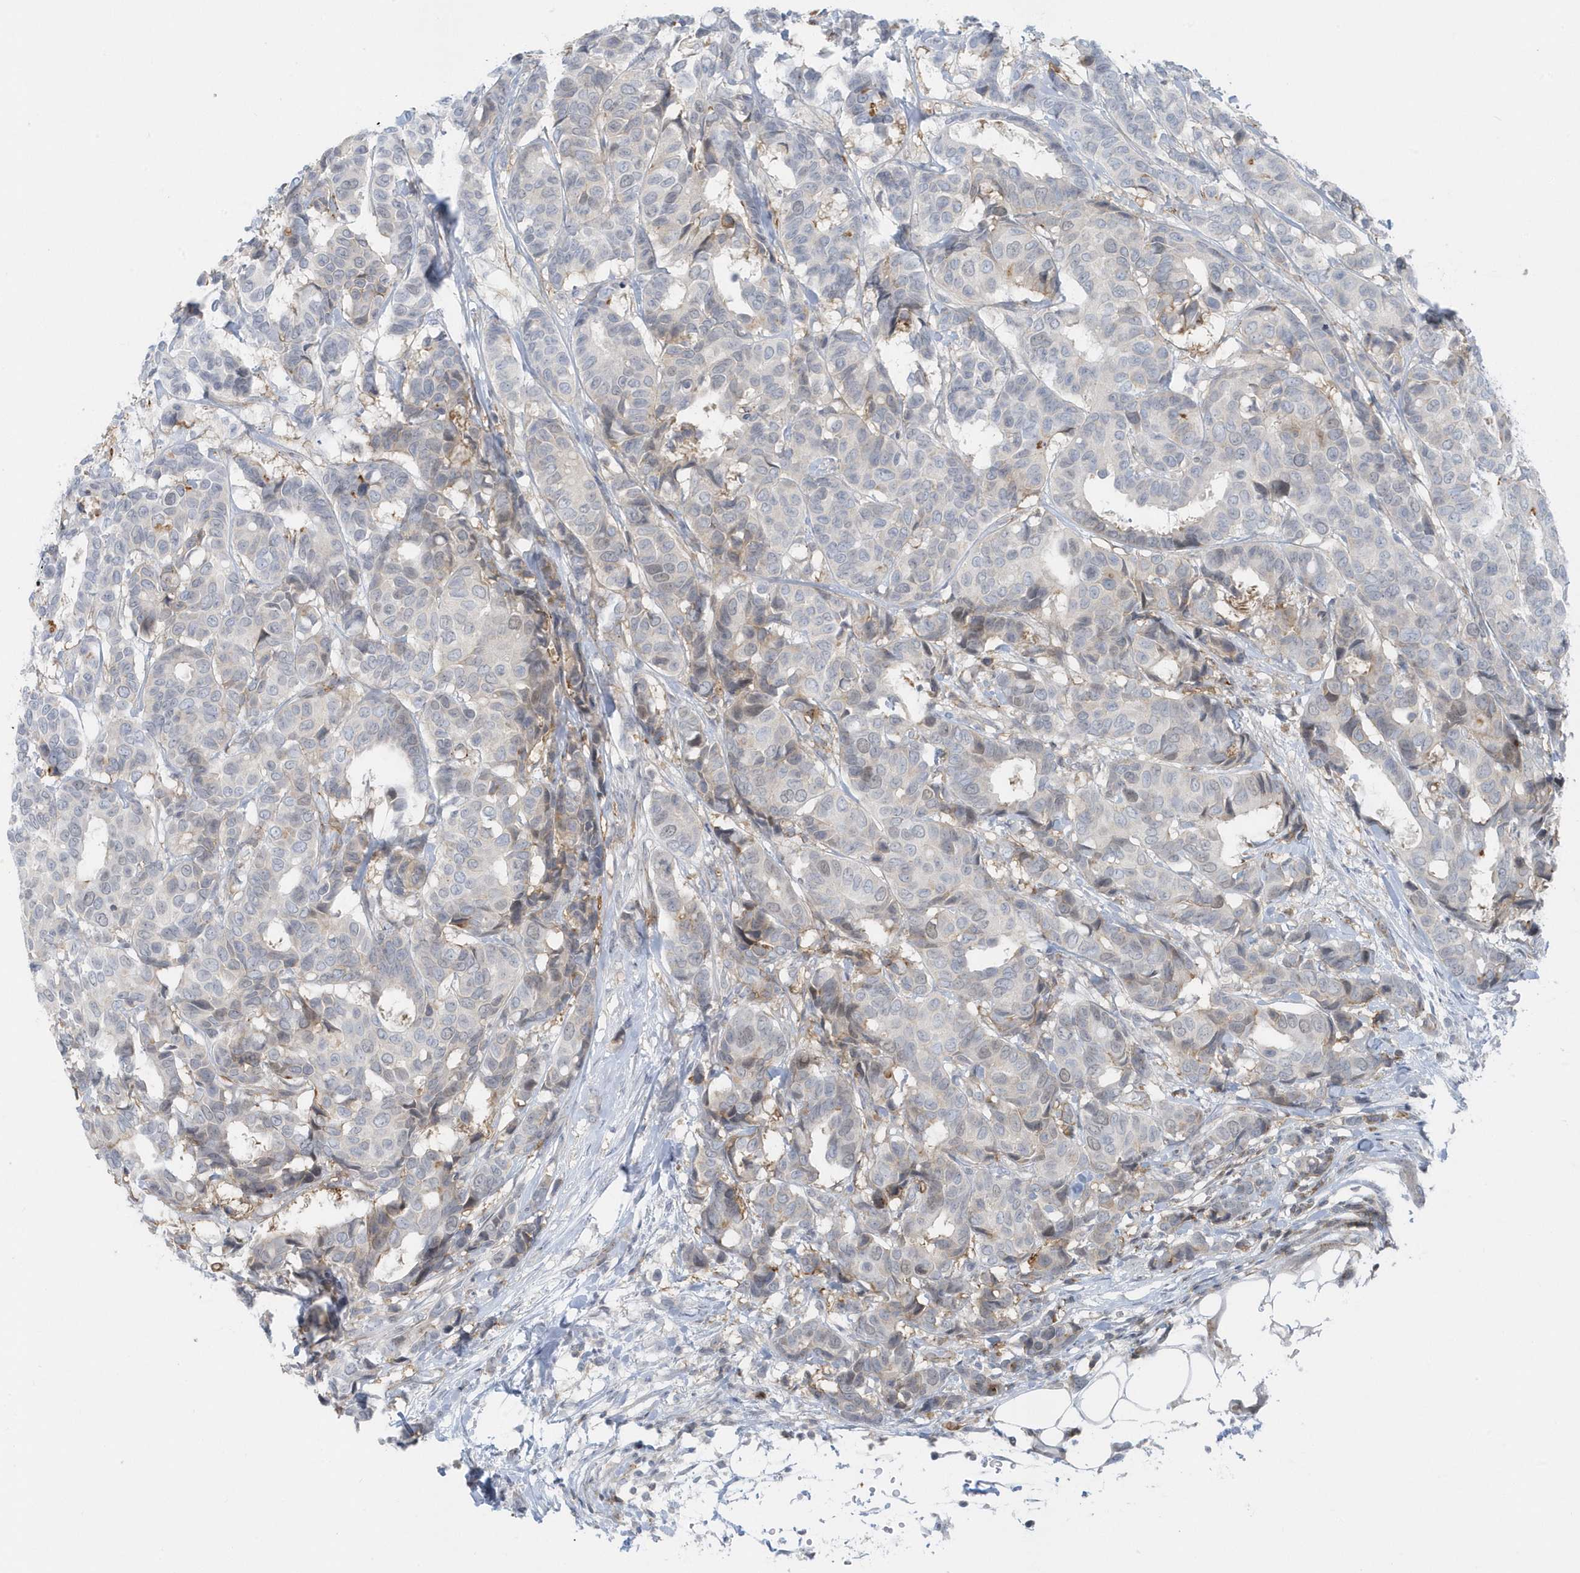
{"staining": {"intensity": "negative", "quantity": "none", "location": "none"}, "tissue": "breast cancer", "cell_type": "Tumor cells", "image_type": "cancer", "snomed": [{"axis": "morphology", "description": "Duct carcinoma"}, {"axis": "topography", "description": "Breast"}], "caption": "Histopathology image shows no protein positivity in tumor cells of intraductal carcinoma (breast) tissue.", "gene": "CACNB2", "patient": {"sex": "female", "age": 87}}